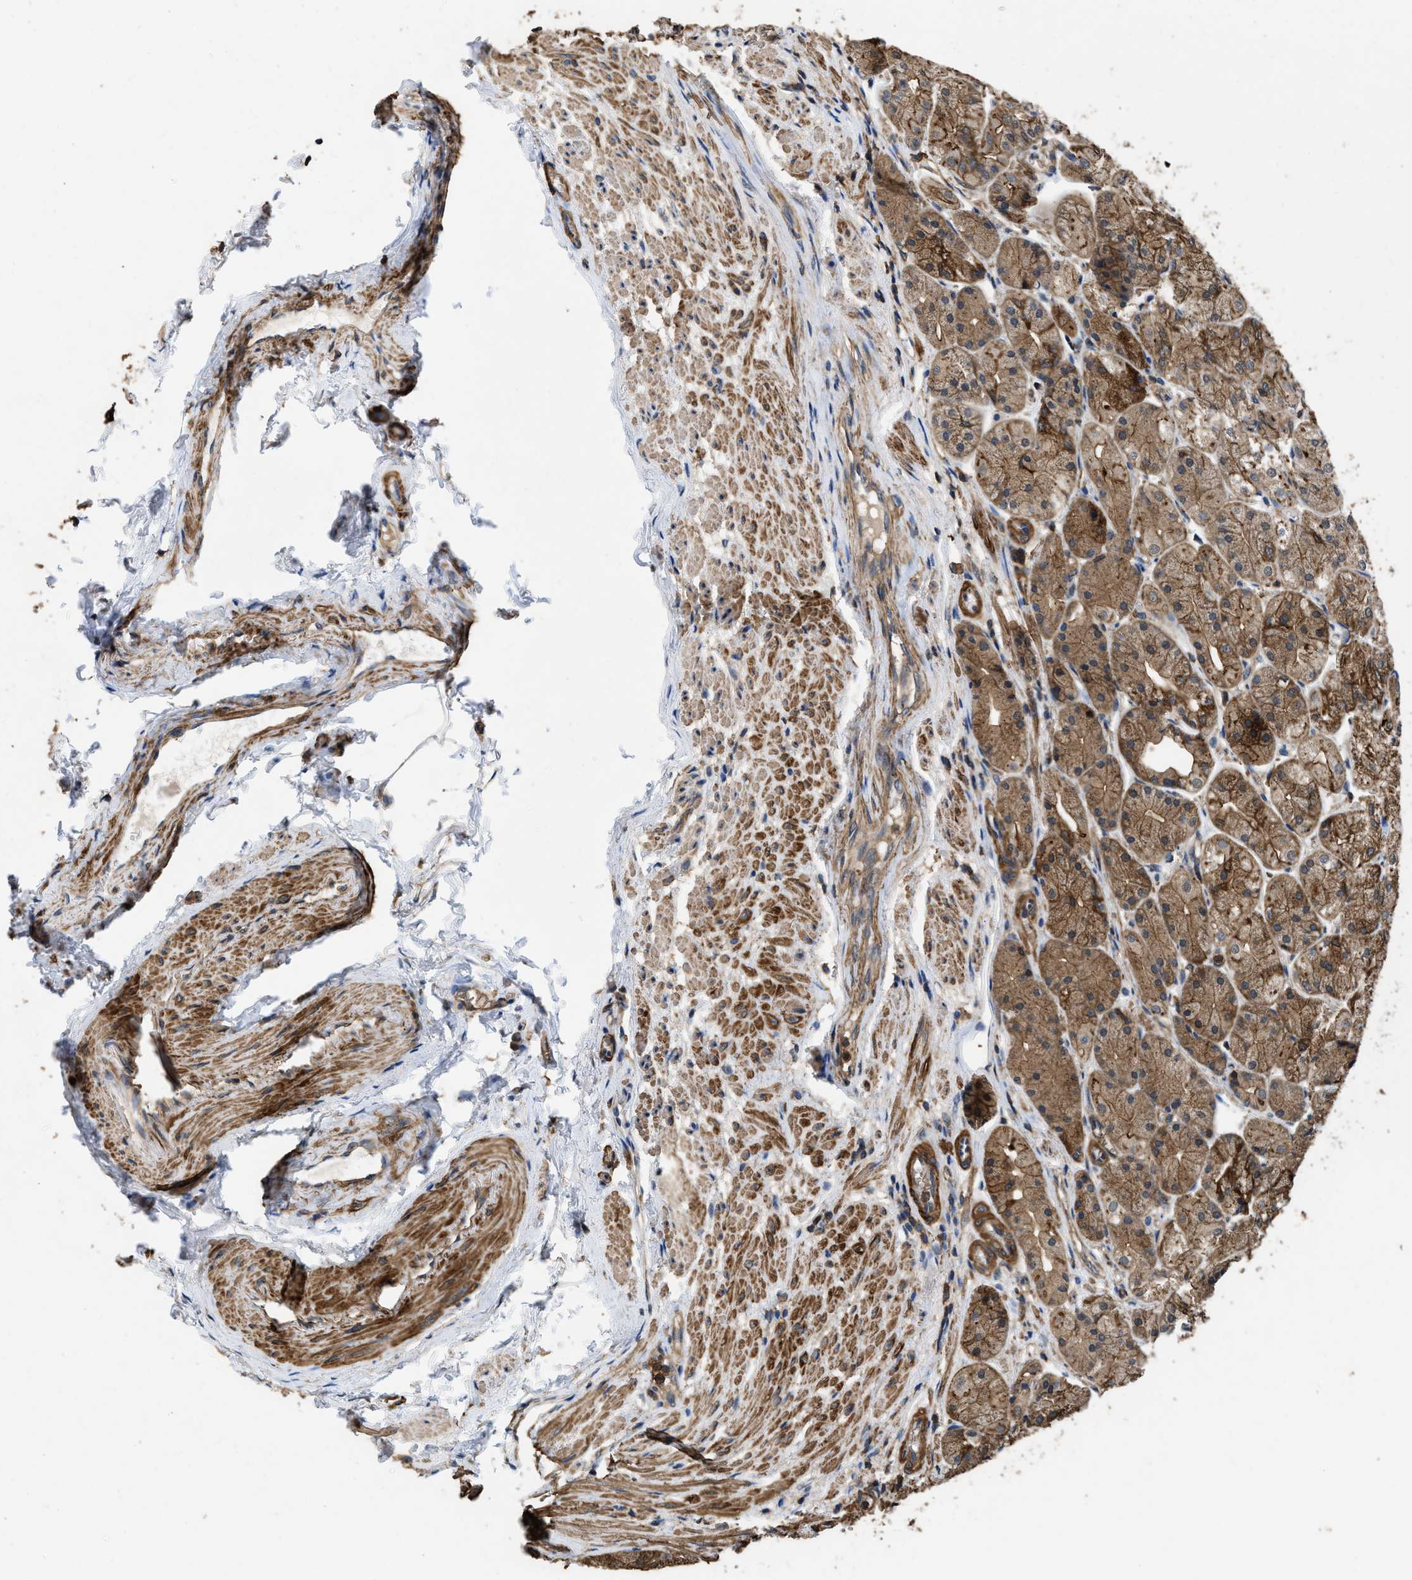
{"staining": {"intensity": "strong", "quantity": ">75%", "location": "cytoplasmic/membranous"}, "tissue": "stomach", "cell_type": "Glandular cells", "image_type": "normal", "snomed": [{"axis": "morphology", "description": "Normal tissue, NOS"}, {"axis": "topography", "description": "Stomach, upper"}], "caption": "A photomicrograph of stomach stained for a protein demonstrates strong cytoplasmic/membranous brown staining in glandular cells.", "gene": "LINGO2", "patient": {"sex": "male", "age": 72}}